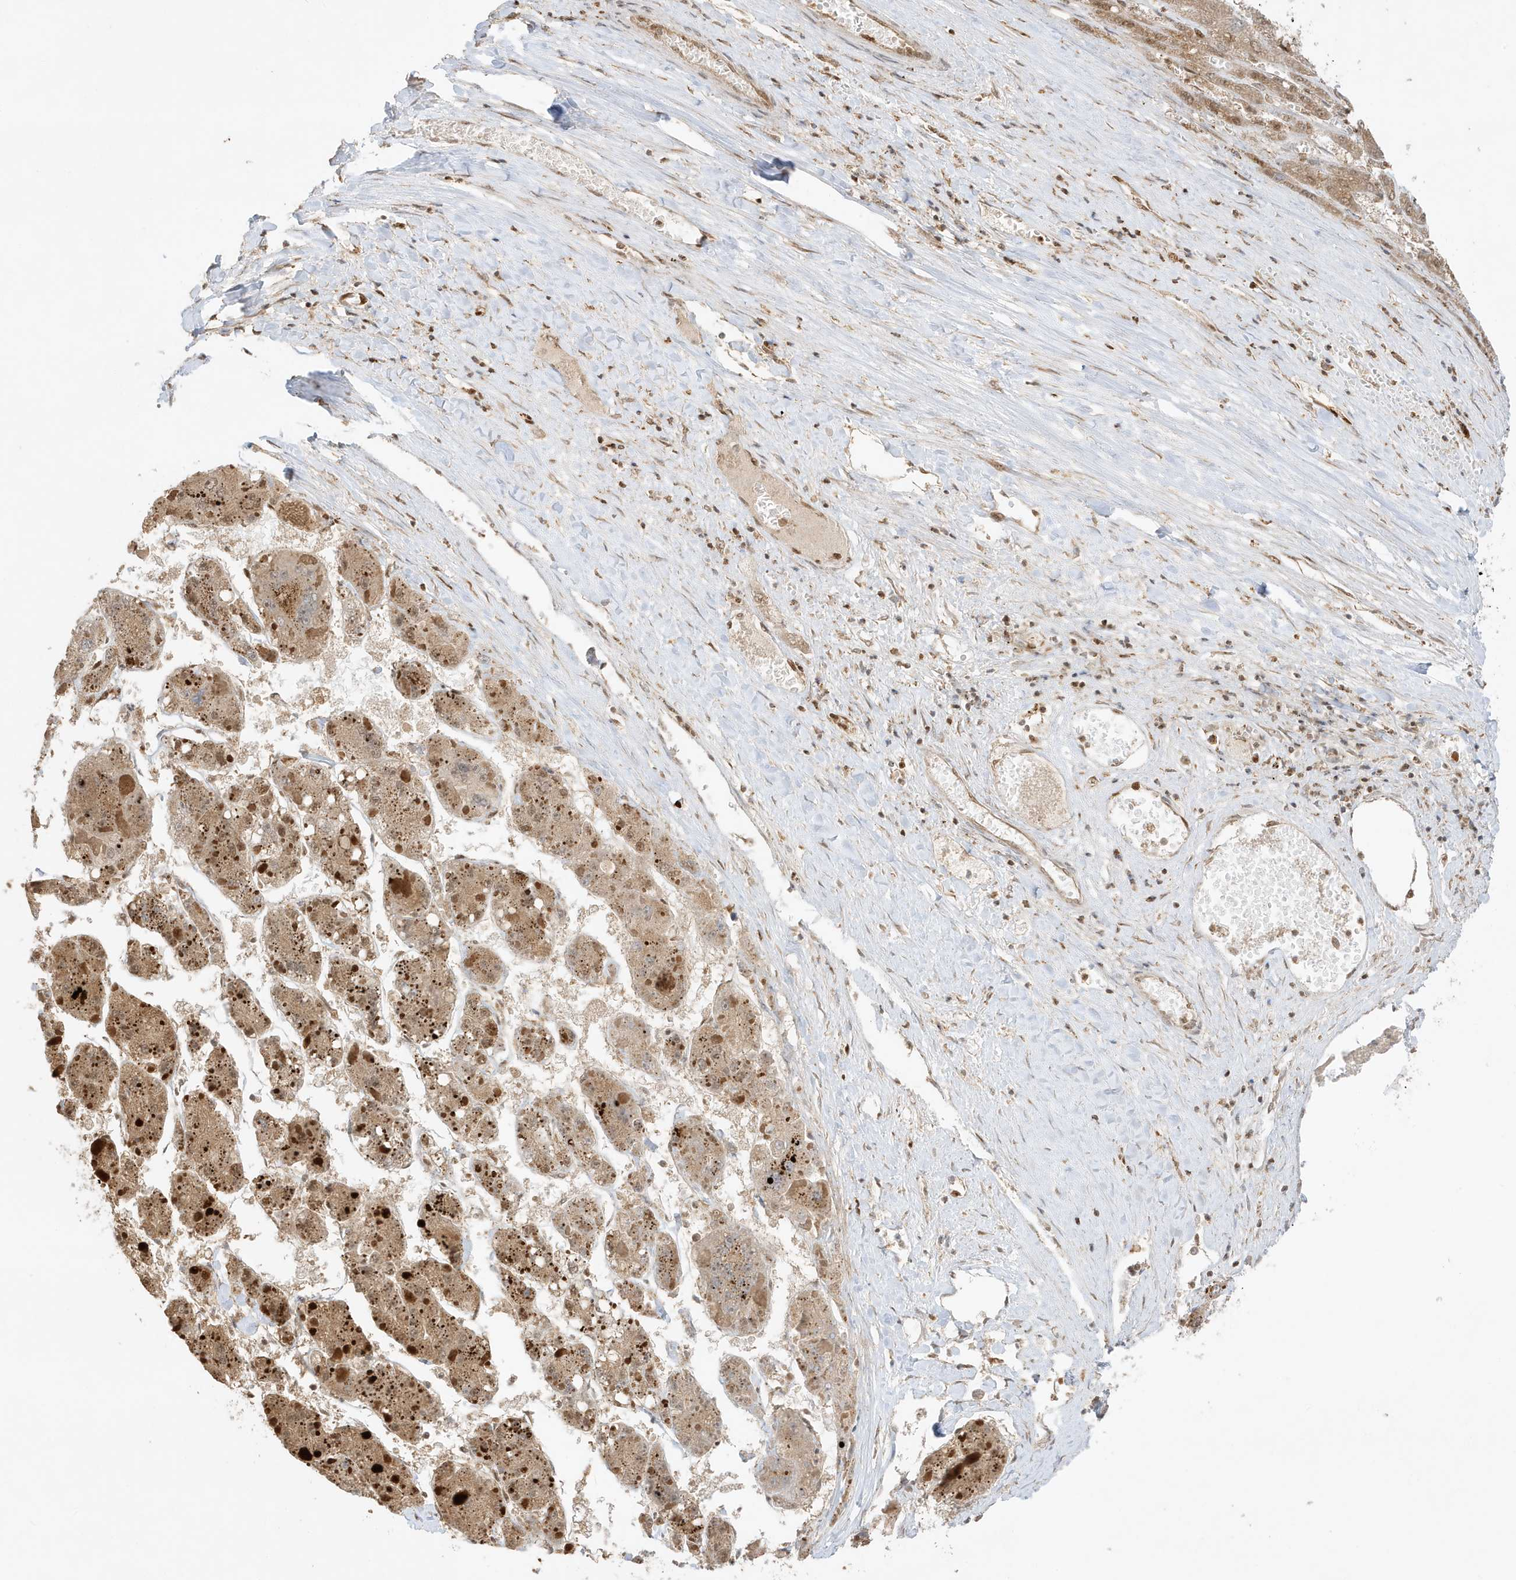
{"staining": {"intensity": "moderate", "quantity": ">75%", "location": "cytoplasmic/membranous"}, "tissue": "liver cancer", "cell_type": "Tumor cells", "image_type": "cancer", "snomed": [{"axis": "morphology", "description": "Carcinoma, Hepatocellular, NOS"}, {"axis": "topography", "description": "Liver"}], "caption": "Human hepatocellular carcinoma (liver) stained with a brown dye displays moderate cytoplasmic/membranous positive expression in approximately >75% of tumor cells.", "gene": "ZBTB41", "patient": {"sex": "female", "age": 73}}